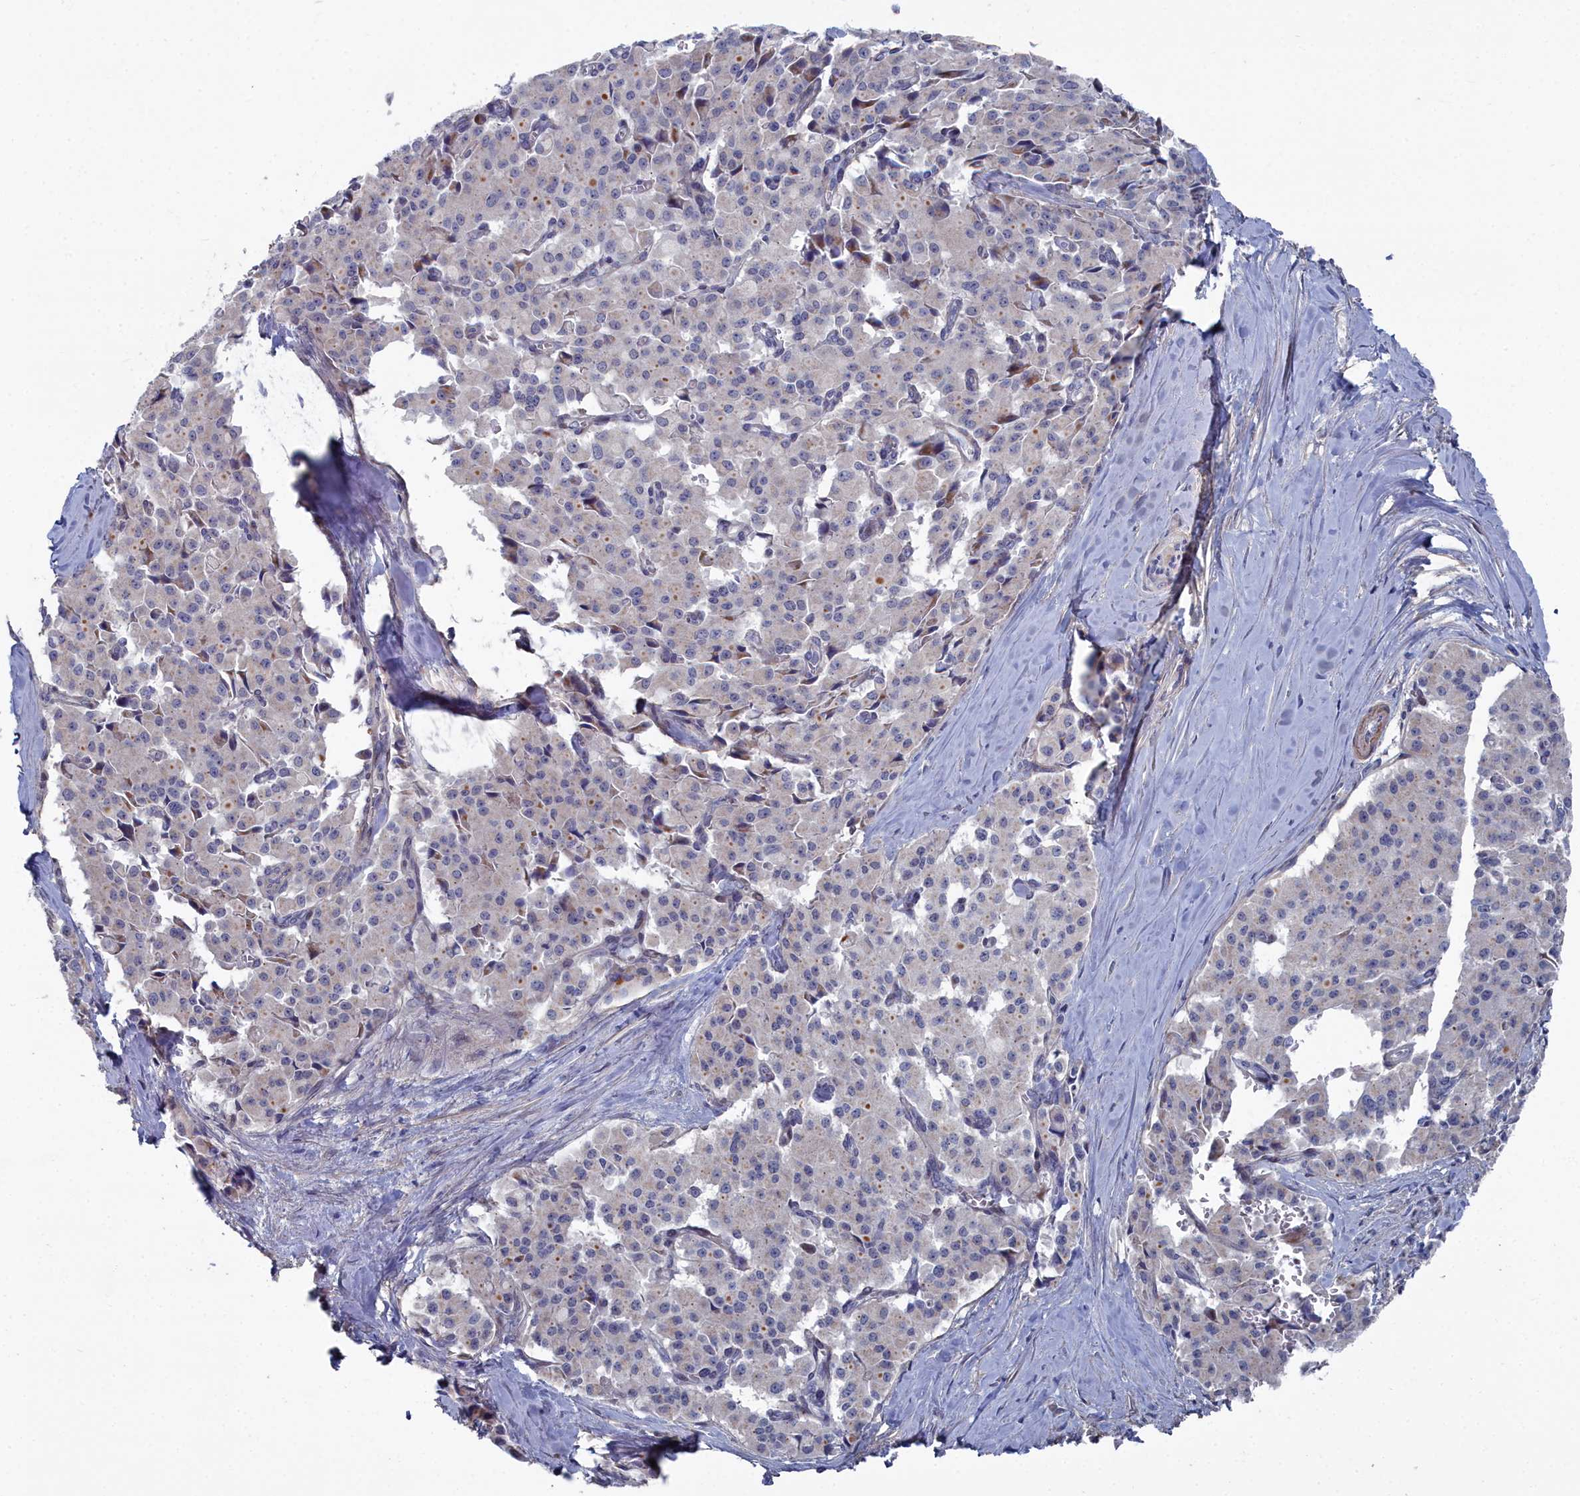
{"staining": {"intensity": "moderate", "quantity": "25%-75%", "location": "cytoplasmic/membranous"}, "tissue": "pancreatic cancer", "cell_type": "Tumor cells", "image_type": "cancer", "snomed": [{"axis": "morphology", "description": "Adenocarcinoma, NOS"}, {"axis": "topography", "description": "Pancreas"}], "caption": "A brown stain highlights moderate cytoplasmic/membranous staining of a protein in adenocarcinoma (pancreatic) tumor cells.", "gene": "SHISAL2A", "patient": {"sex": "male", "age": 65}}